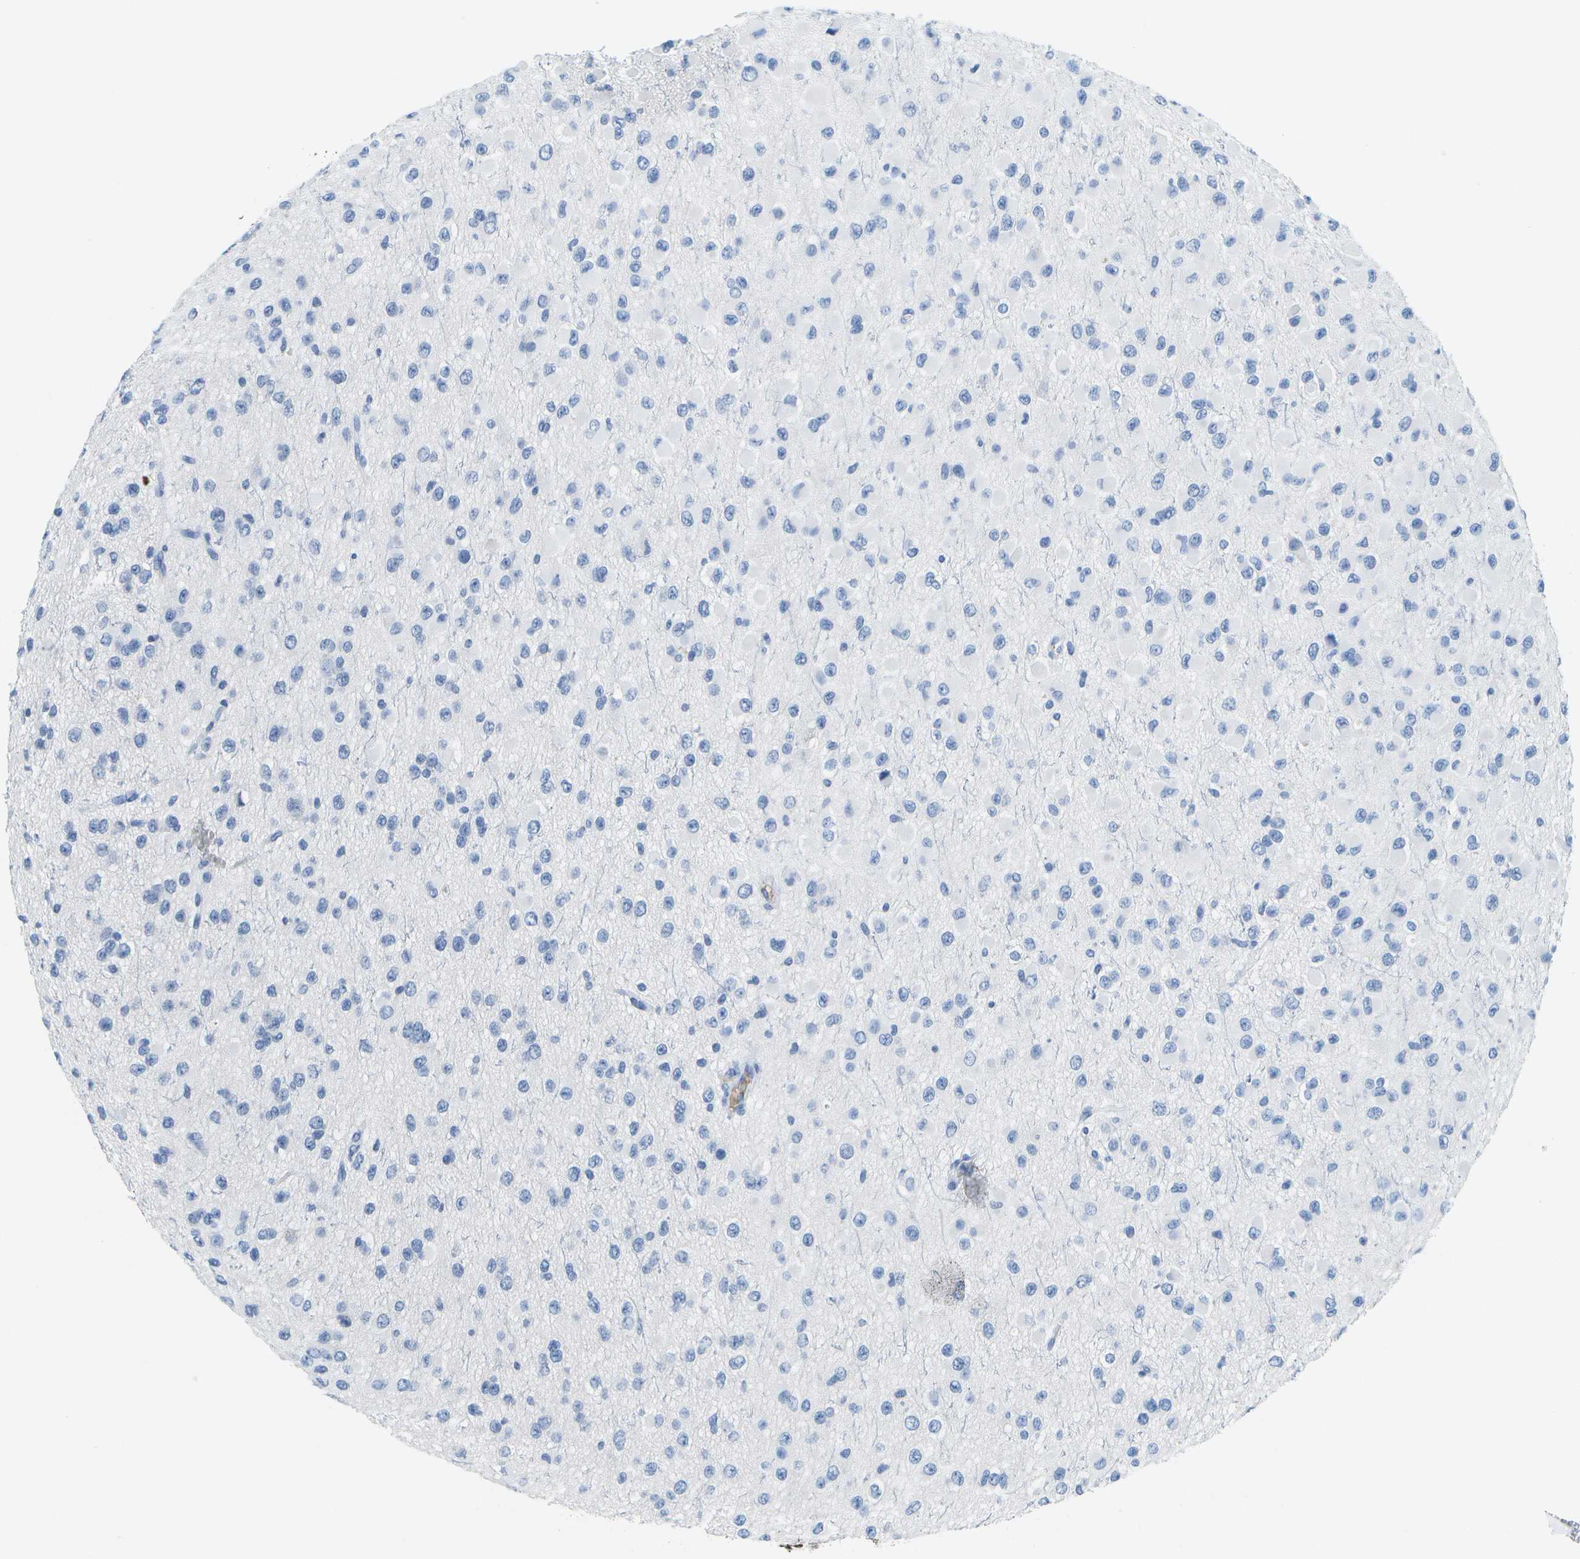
{"staining": {"intensity": "negative", "quantity": "none", "location": "none"}, "tissue": "glioma", "cell_type": "Tumor cells", "image_type": "cancer", "snomed": [{"axis": "morphology", "description": "Glioma, malignant, Low grade"}, {"axis": "topography", "description": "Brain"}], "caption": "Immunohistochemistry (IHC) of human glioma shows no expression in tumor cells.", "gene": "SERPINA1", "patient": {"sex": "male", "age": 42}}